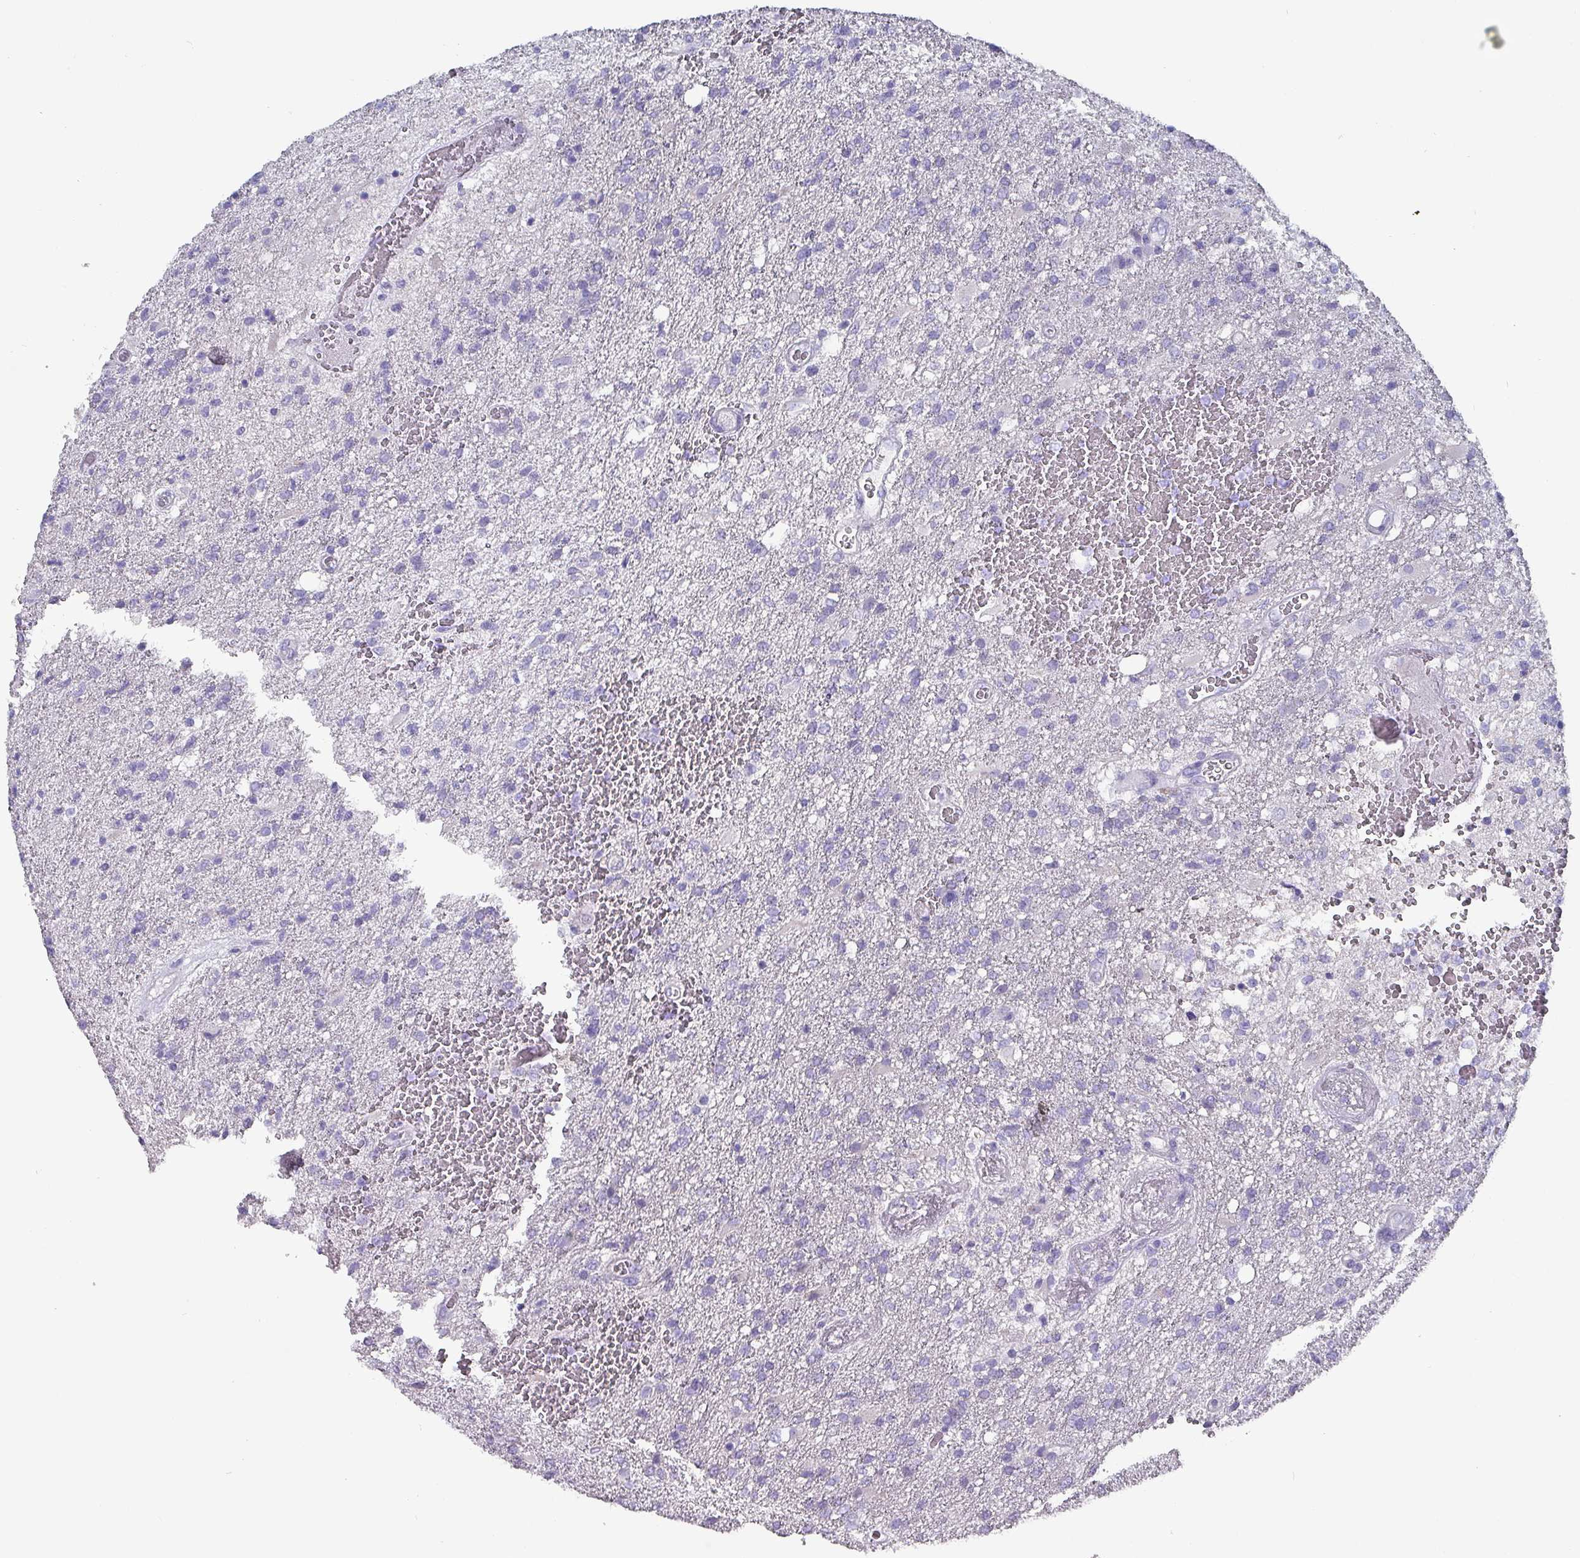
{"staining": {"intensity": "negative", "quantity": "none", "location": "none"}, "tissue": "glioma", "cell_type": "Tumor cells", "image_type": "cancer", "snomed": [{"axis": "morphology", "description": "Glioma, malignant, High grade"}, {"axis": "topography", "description": "Brain"}], "caption": "There is no significant positivity in tumor cells of glioma.", "gene": "INS-IGF2", "patient": {"sex": "female", "age": 74}}